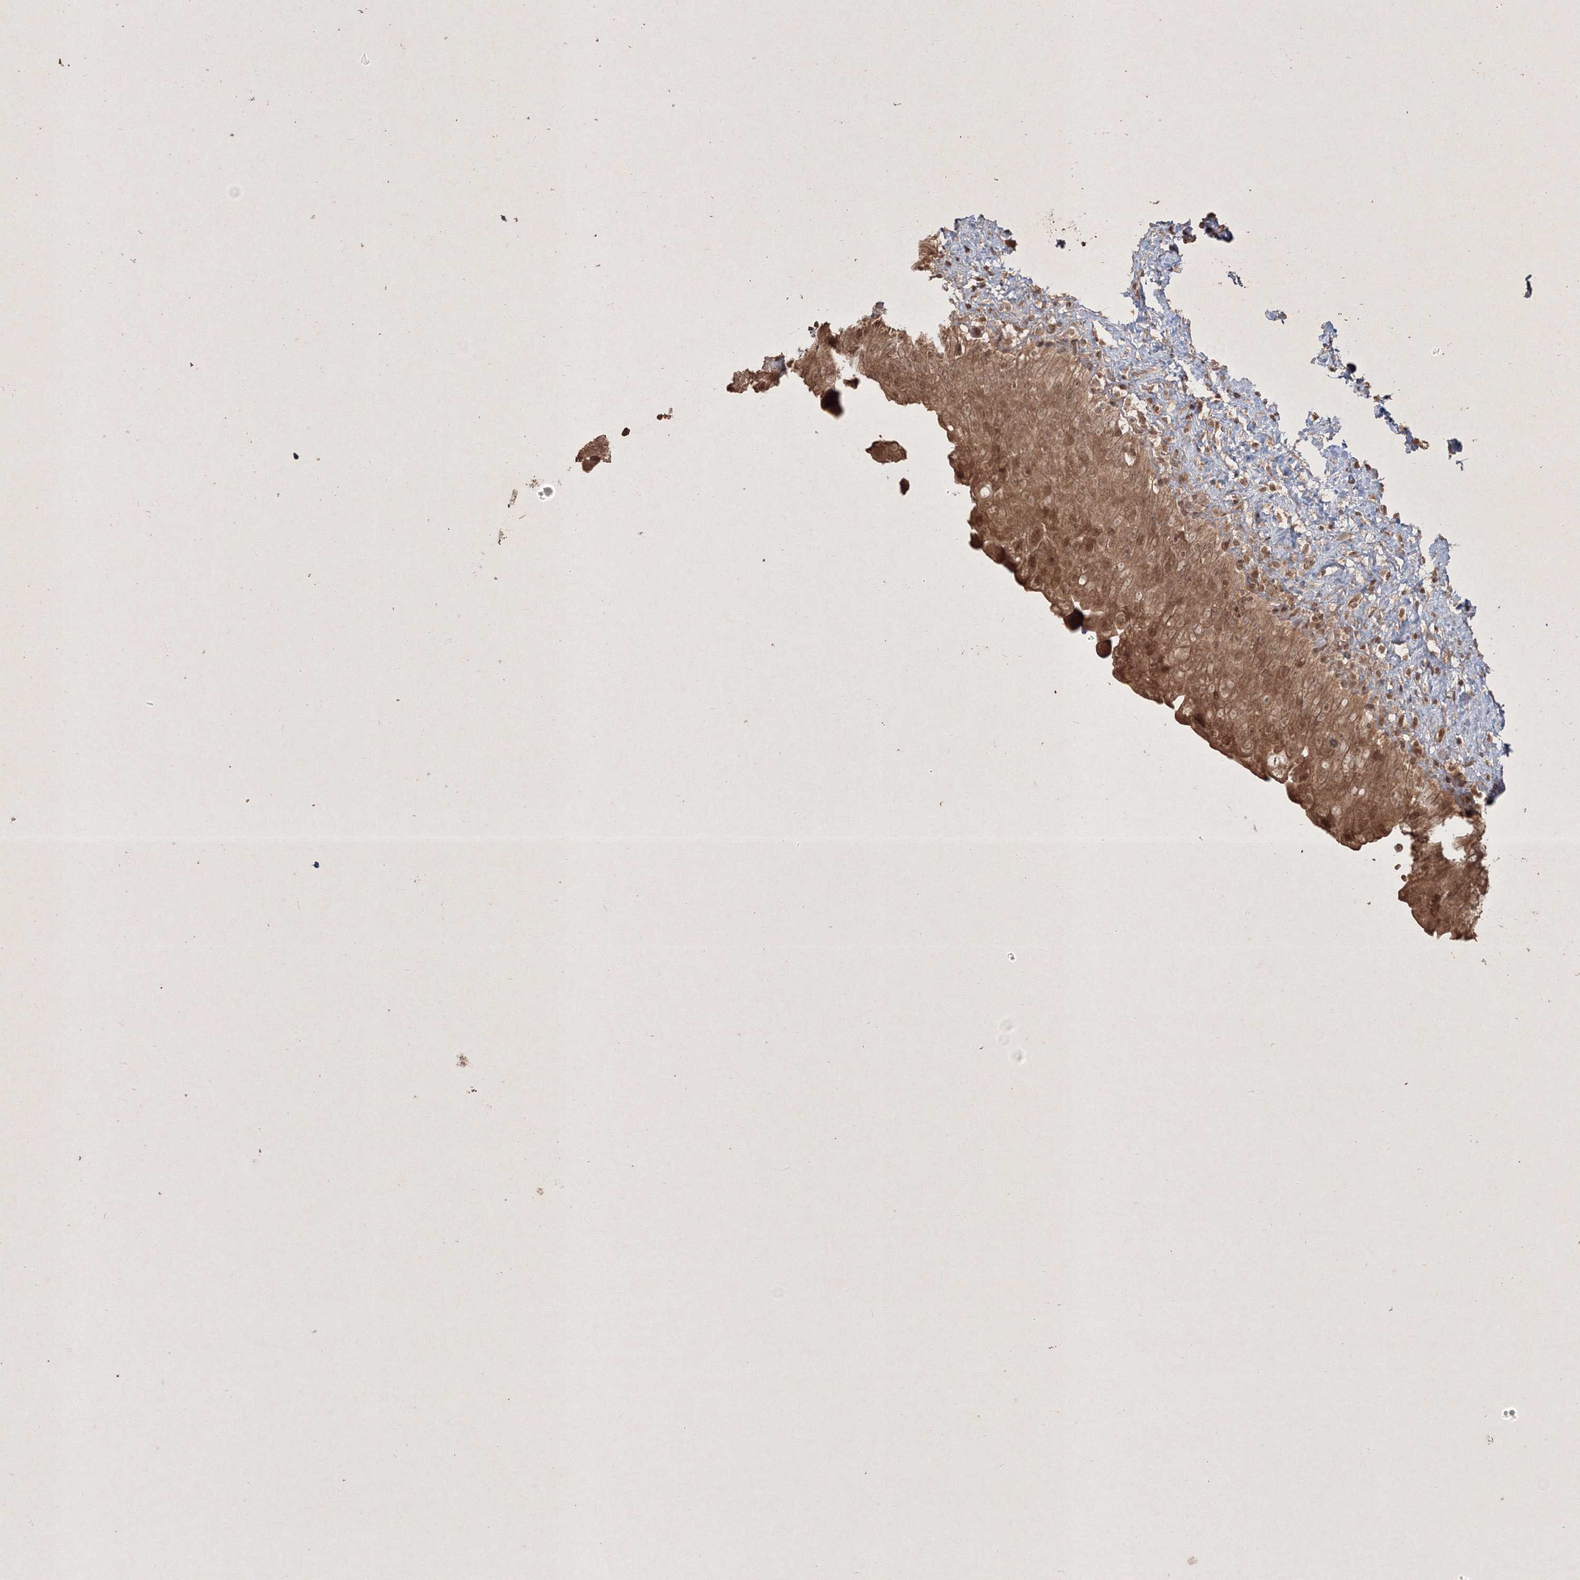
{"staining": {"intensity": "moderate", "quantity": ">75%", "location": "cytoplasmic/membranous,nuclear"}, "tissue": "urinary bladder", "cell_type": "Urothelial cells", "image_type": "normal", "snomed": [{"axis": "morphology", "description": "Normal tissue, NOS"}, {"axis": "topography", "description": "Urinary bladder"}], "caption": "Immunohistochemical staining of normal urinary bladder exhibits medium levels of moderate cytoplasmic/membranous,nuclear staining in about >75% of urothelial cells.", "gene": "PELI3", "patient": {"sex": "female", "age": 27}}